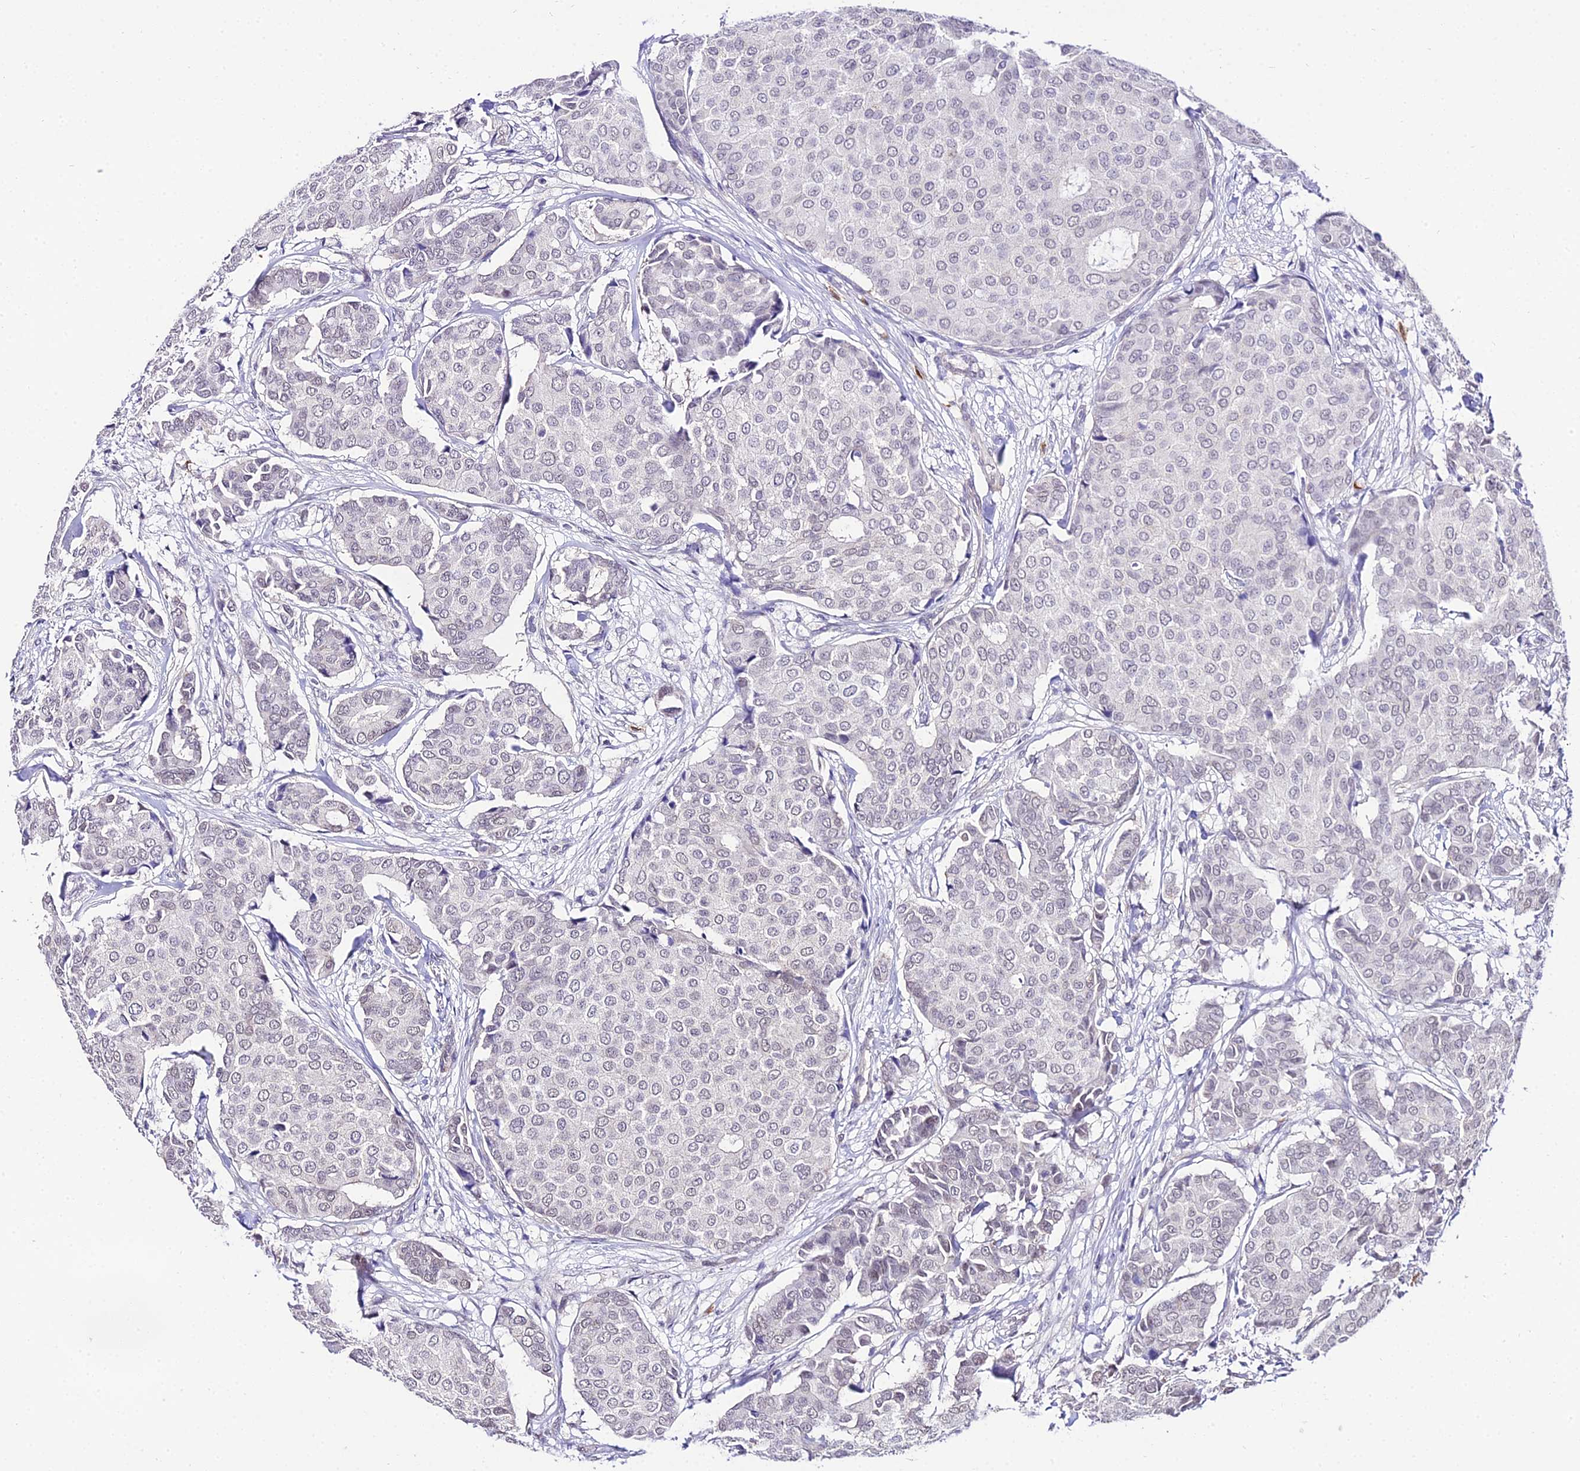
{"staining": {"intensity": "negative", "quantity": "none", "location": "none"}, "tissue": "breast cancer", "cell_type": "Tumor cells", "image_type": "cancer", "snomed": [{"axis": "morphology", "description": "Duct carcinoma"}, {"axis": "topography", "description": "Breast"}], "caption": "This image is of infiltrating ductal carcinoma (breast) stained with IHC to label a protein in brown with the nuclei are counter-stained blue. There is no expression in tumor cells.", "gene": "POLR2I", "patient": {"sex": "female", "age": 75}}